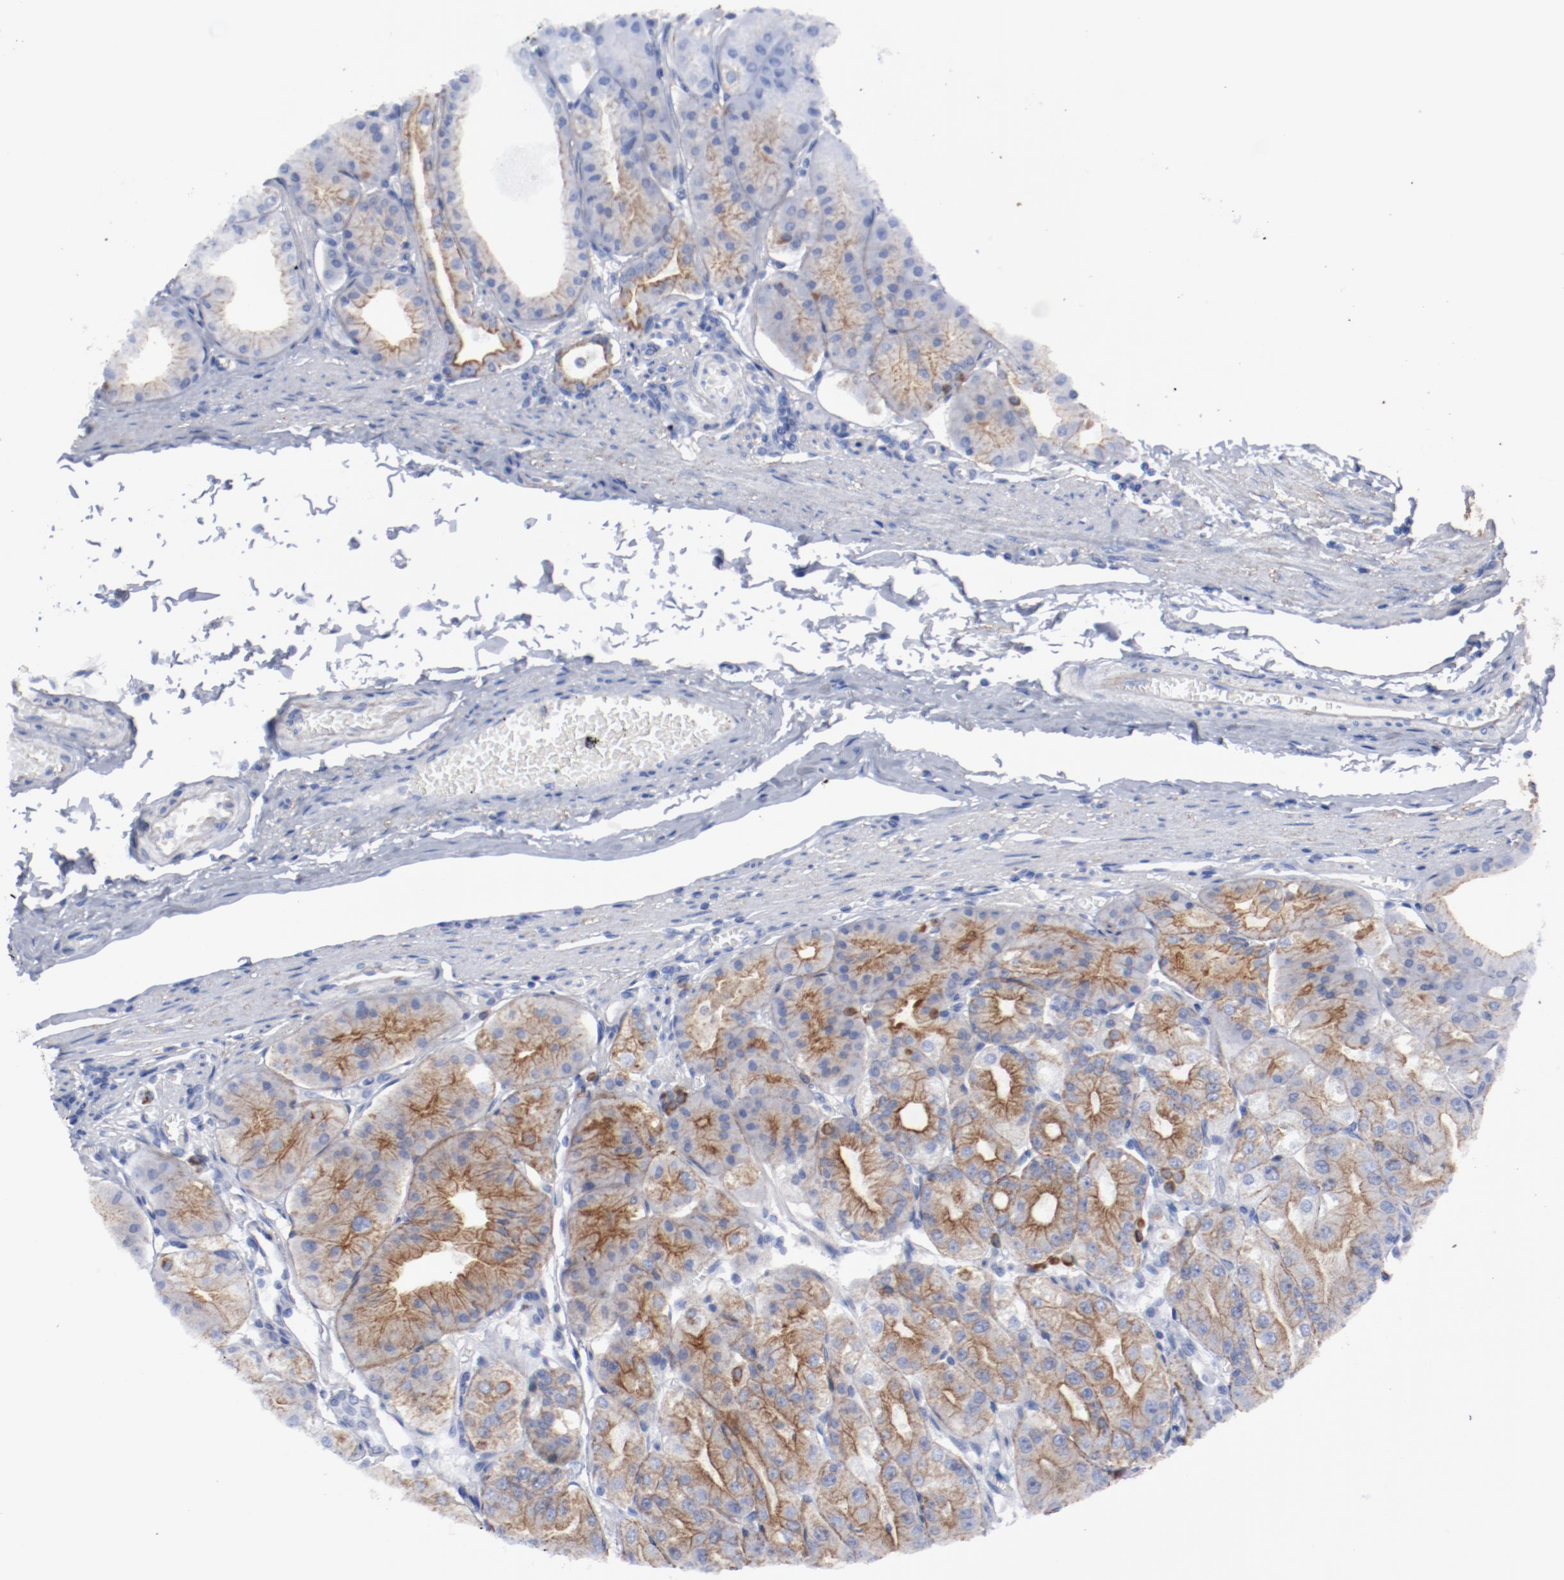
{"staining": {"intensity": "moderate", "quantity": ">75%", "location": "cytoplasmic/membranous"}, "tissue": "stomach", "cell_type": "Glandular cells", "image_type": "normal", "snomed": [{"axis": "morphology", "description": "Normal tissue, NOS"}, {"axis": "topography", "description": "Stomach, lower"}], "caption": "Brown immunohistochemical staining in benign stomach reveals moderate cytoplasmic/membranous staining in approximately >75% of glandular cells.", "gene": "TSPAN6", "patient": {"sex": "male", "age": 71}}